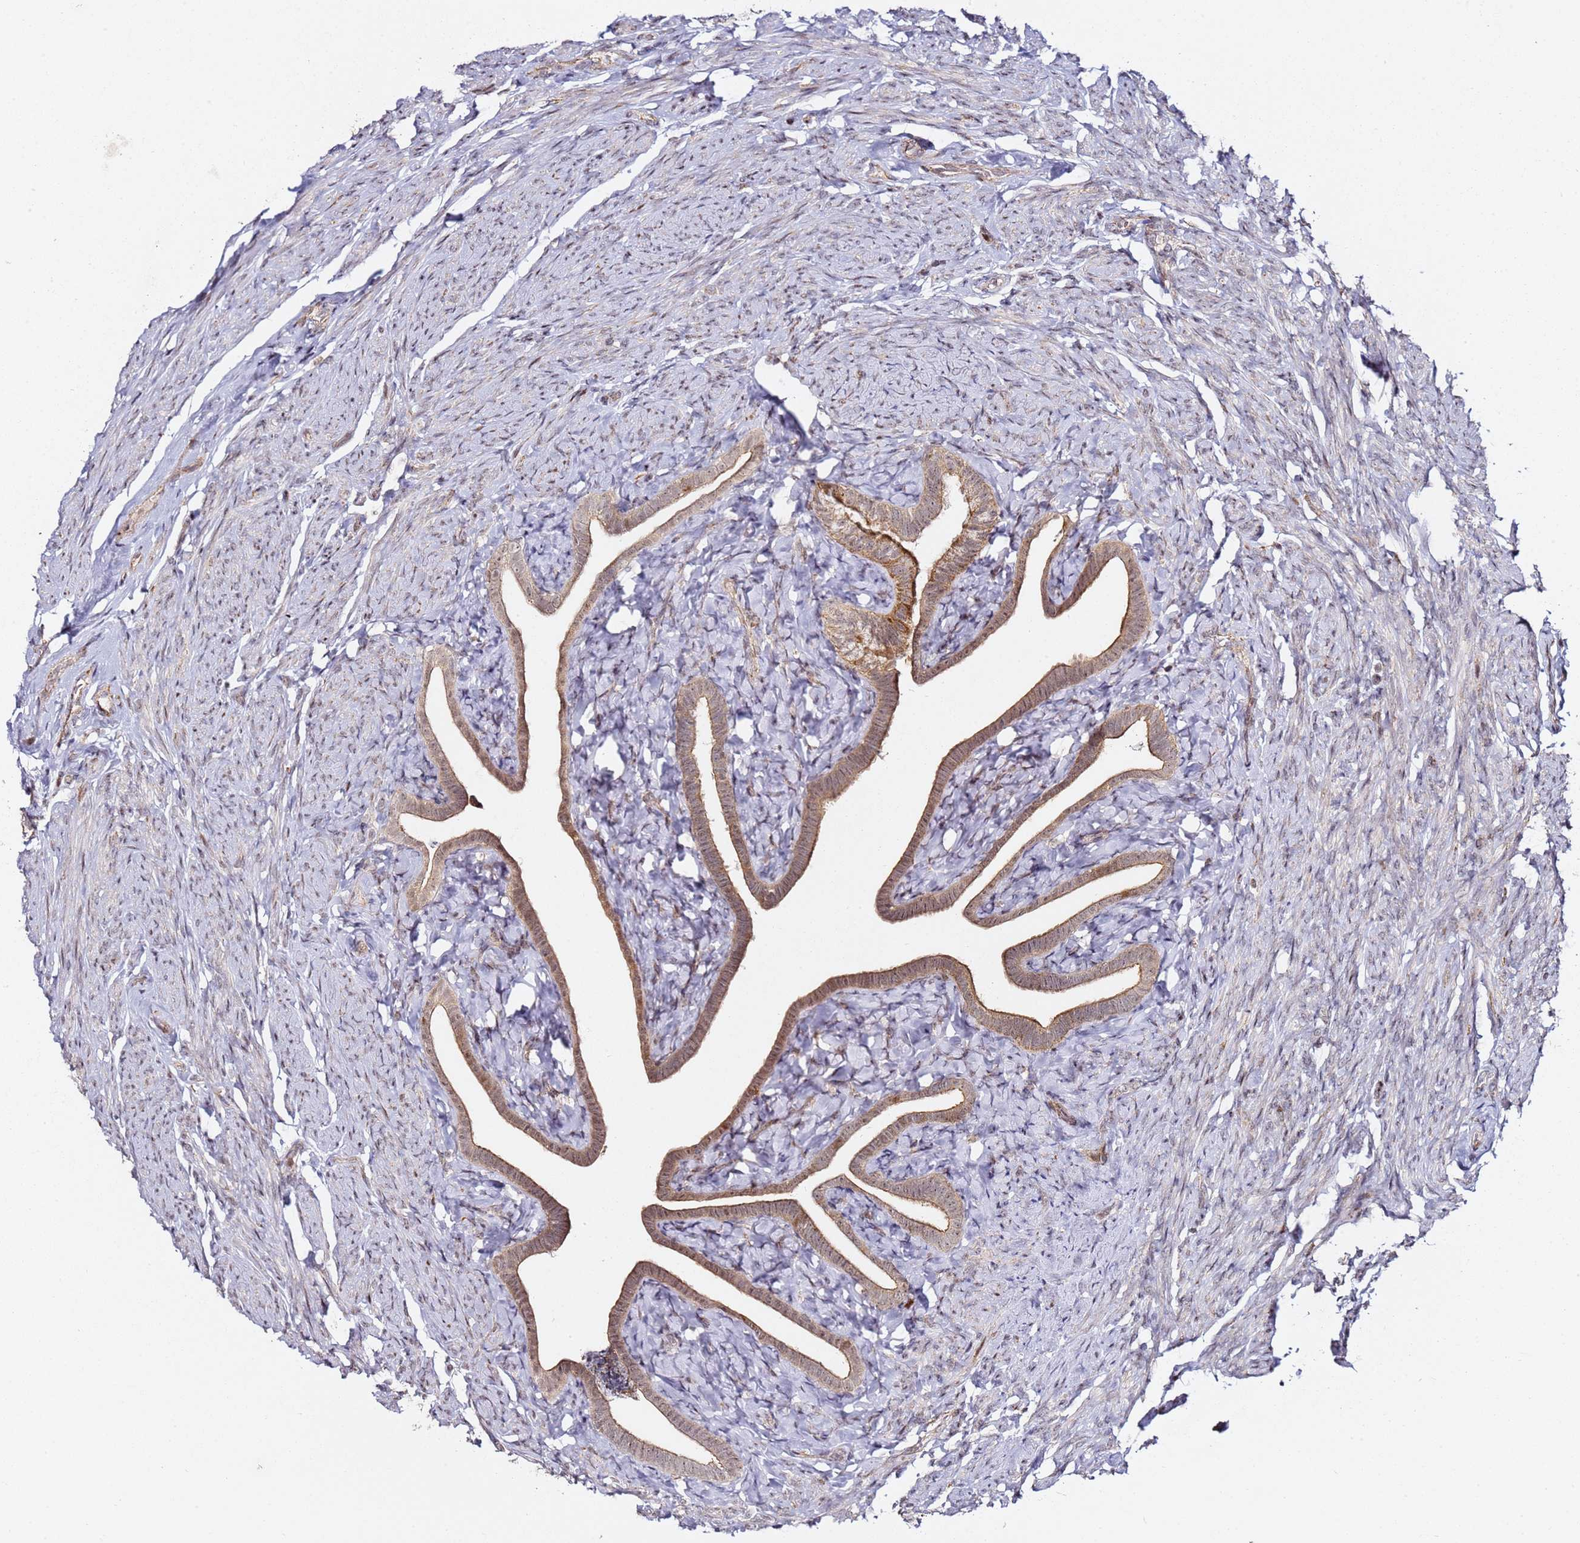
{"staining": {"intensity": "moderate", "quantity": ">75%", "location": "cytoplasmic/membranous,nuclear"}, "tissue": "fallopian tube", "cell_type": "Glandular cells", "image_type": "normal", "snomed": [{"axis": "morphology", "description": "Normal tissue, NOS"}, {"axis": "topography", "description": "Fallopian tube"}], "caption": "Brown immunohistochemical staining in benign human fallopian tube shows moderate cytoplasmic/membranous,nuclear expression in about >75% of glandular cells.", "gene": "TP53AIP1", "patient": {"sex": "female", "age": 69}}